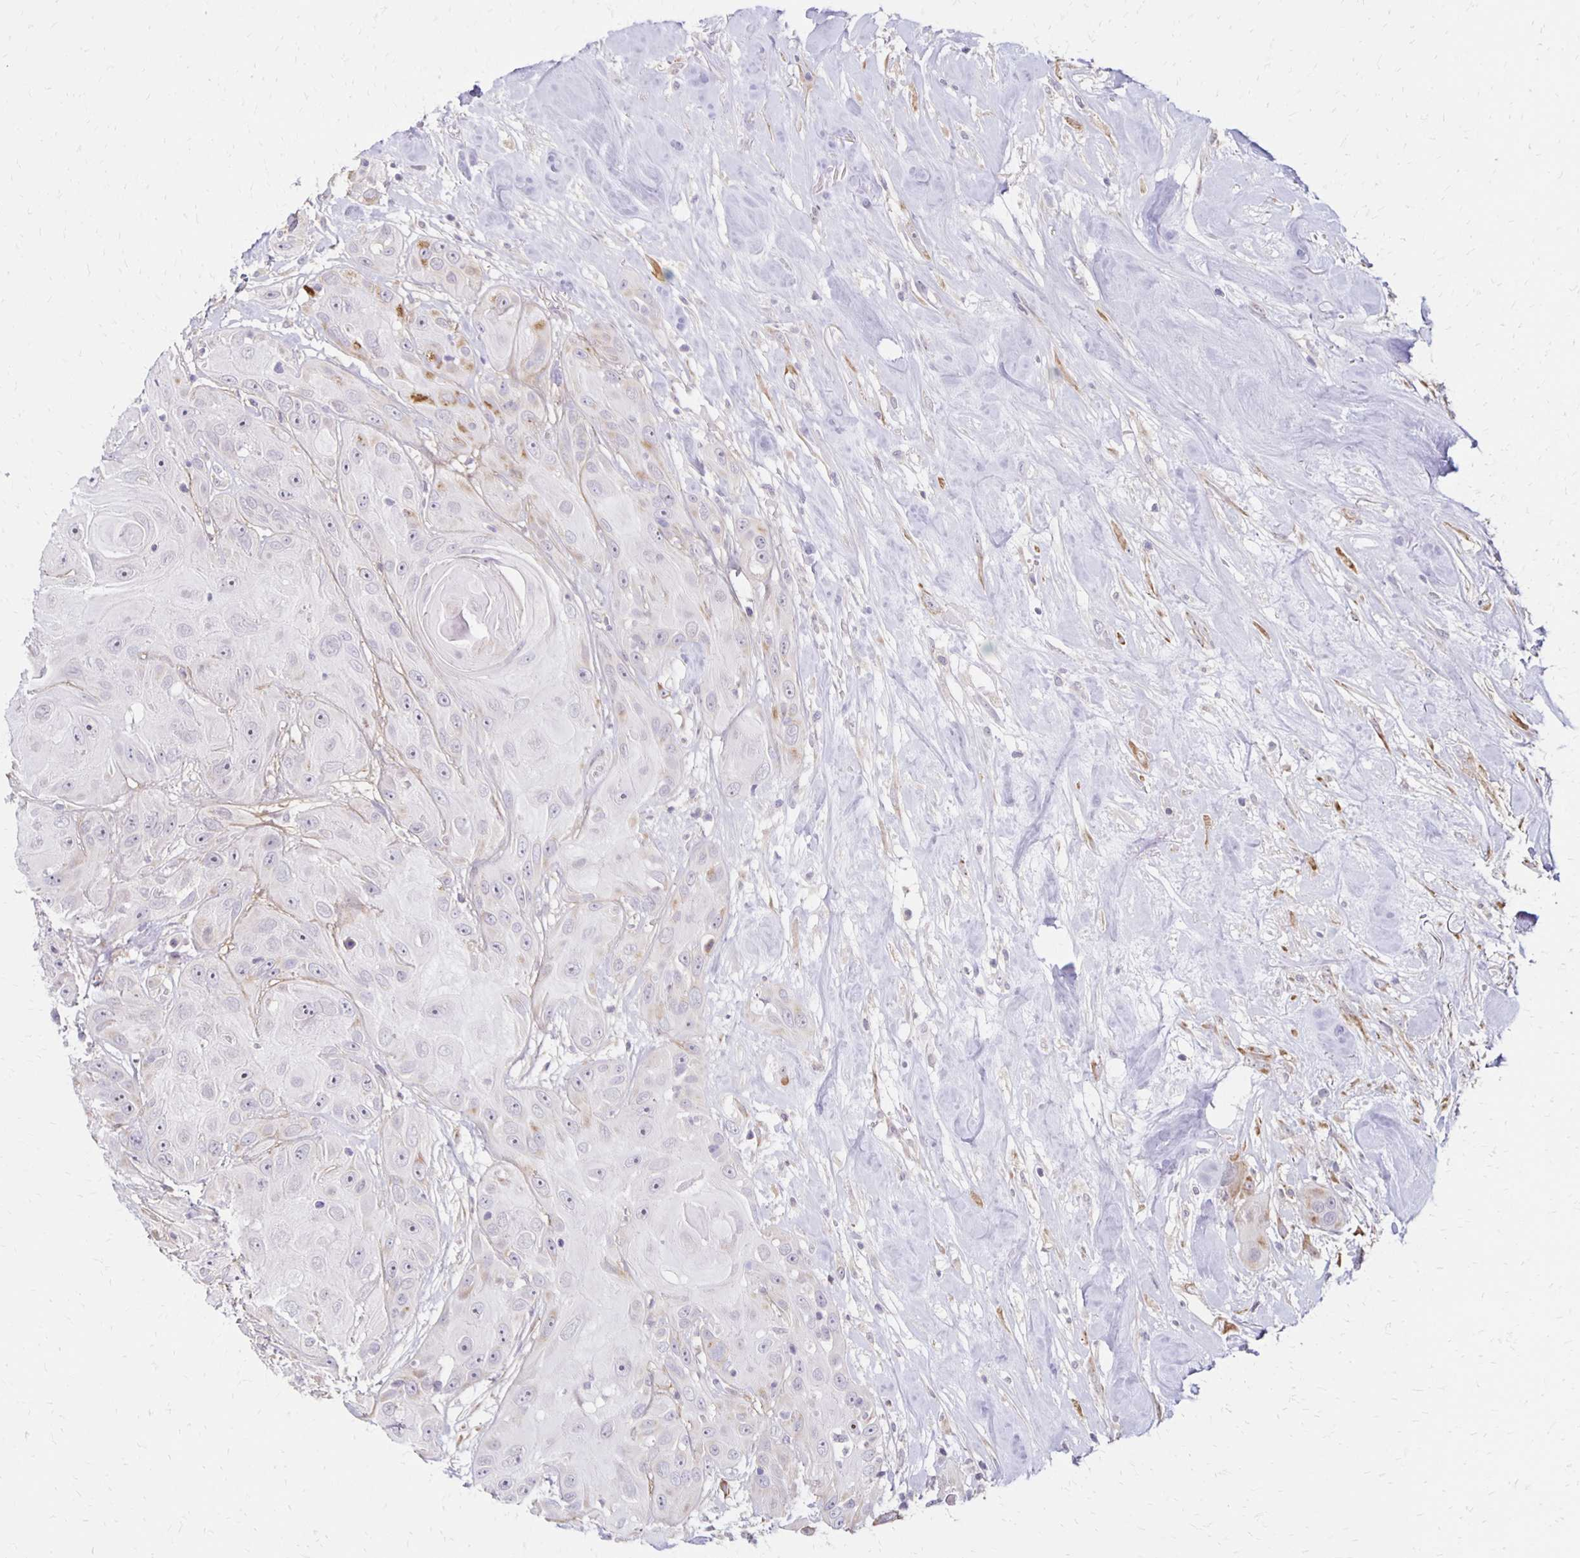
{"staining": {"intensity": "weak", "quantity": "<25%", "location": "nuclear"}, "tissue": "head and neck cancer", "cell_type": "Tumor cells", "image_type": "cancer", "snomed": [{"axis": "morphology", "description": "Squamous cell carcinoma, NOS"}, {"axis": "topography", "description": "Oral tissue"}, {"axis": "topography", "description": "Head-Neck"}], "caption": "This is an IHC photomicrograph of head and neck cancer (squamous cell carcinoma). There is no expression in tumor cells.", "gene": "DAGLA", "patient": {"sex": "male", "age": 77}}